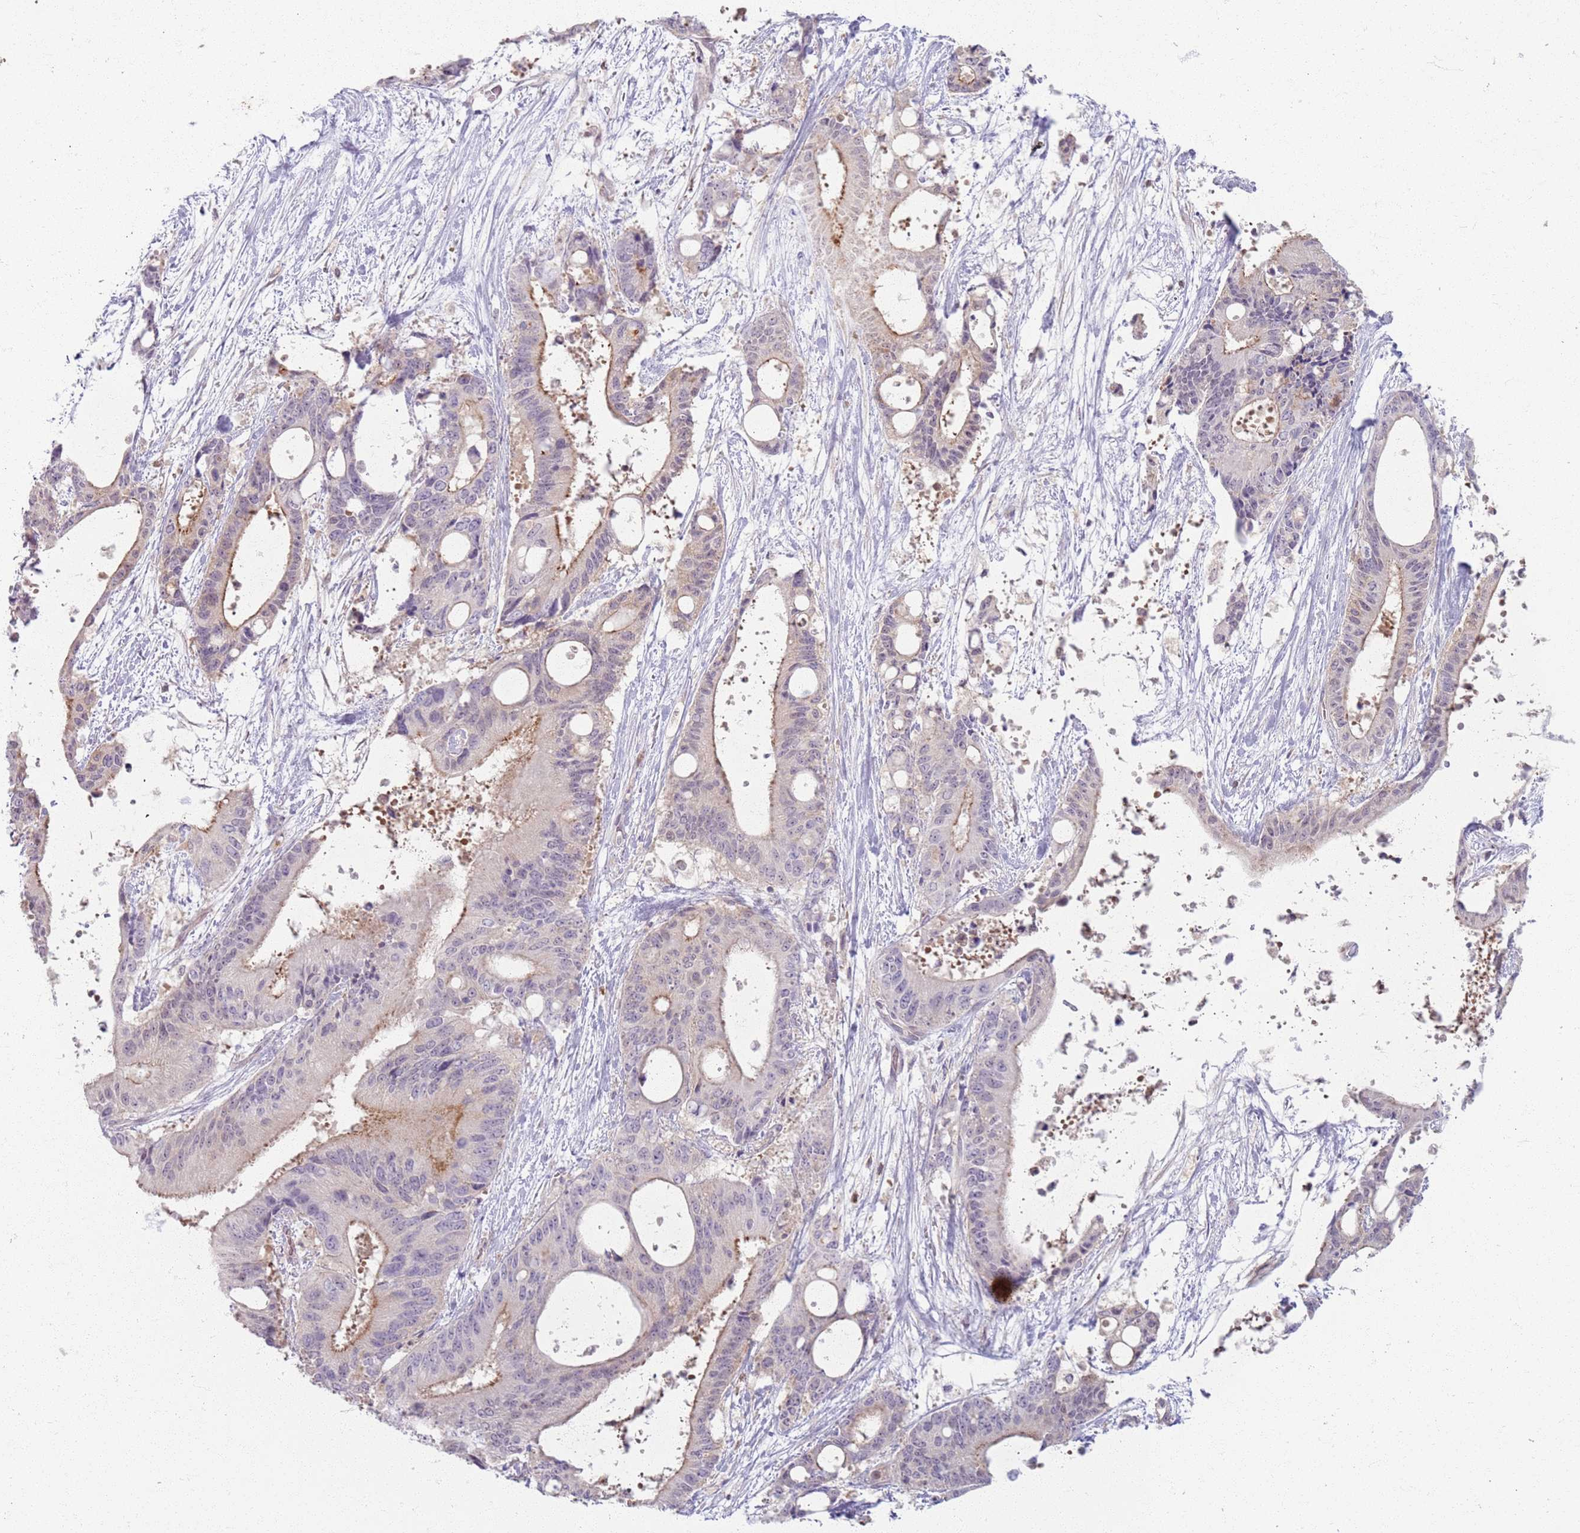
{"staining": {"intensity": "weak", "quantity": "<25%", "location": "cytoplasmic/membranous"}, "tissue": "liver cancer", "cell_type": "Tumor cells", "image_type": "cancer", "snomed": [{"axis": "morphology", "description": "Normal tissue, NOS"}, {"axis": "morphology", "description": "Cholangiocarcinoma"}, {"axis": "topography", "description": "Liver"}, {"axis": "topography", "description": "Peripheral nerve tissue"}], "caption": "Tumor cells show no significant expression in liver cholangiocarcinoma.", "gene": "ZDHHC2", "patient": {"sex": "female", "age": 73}}